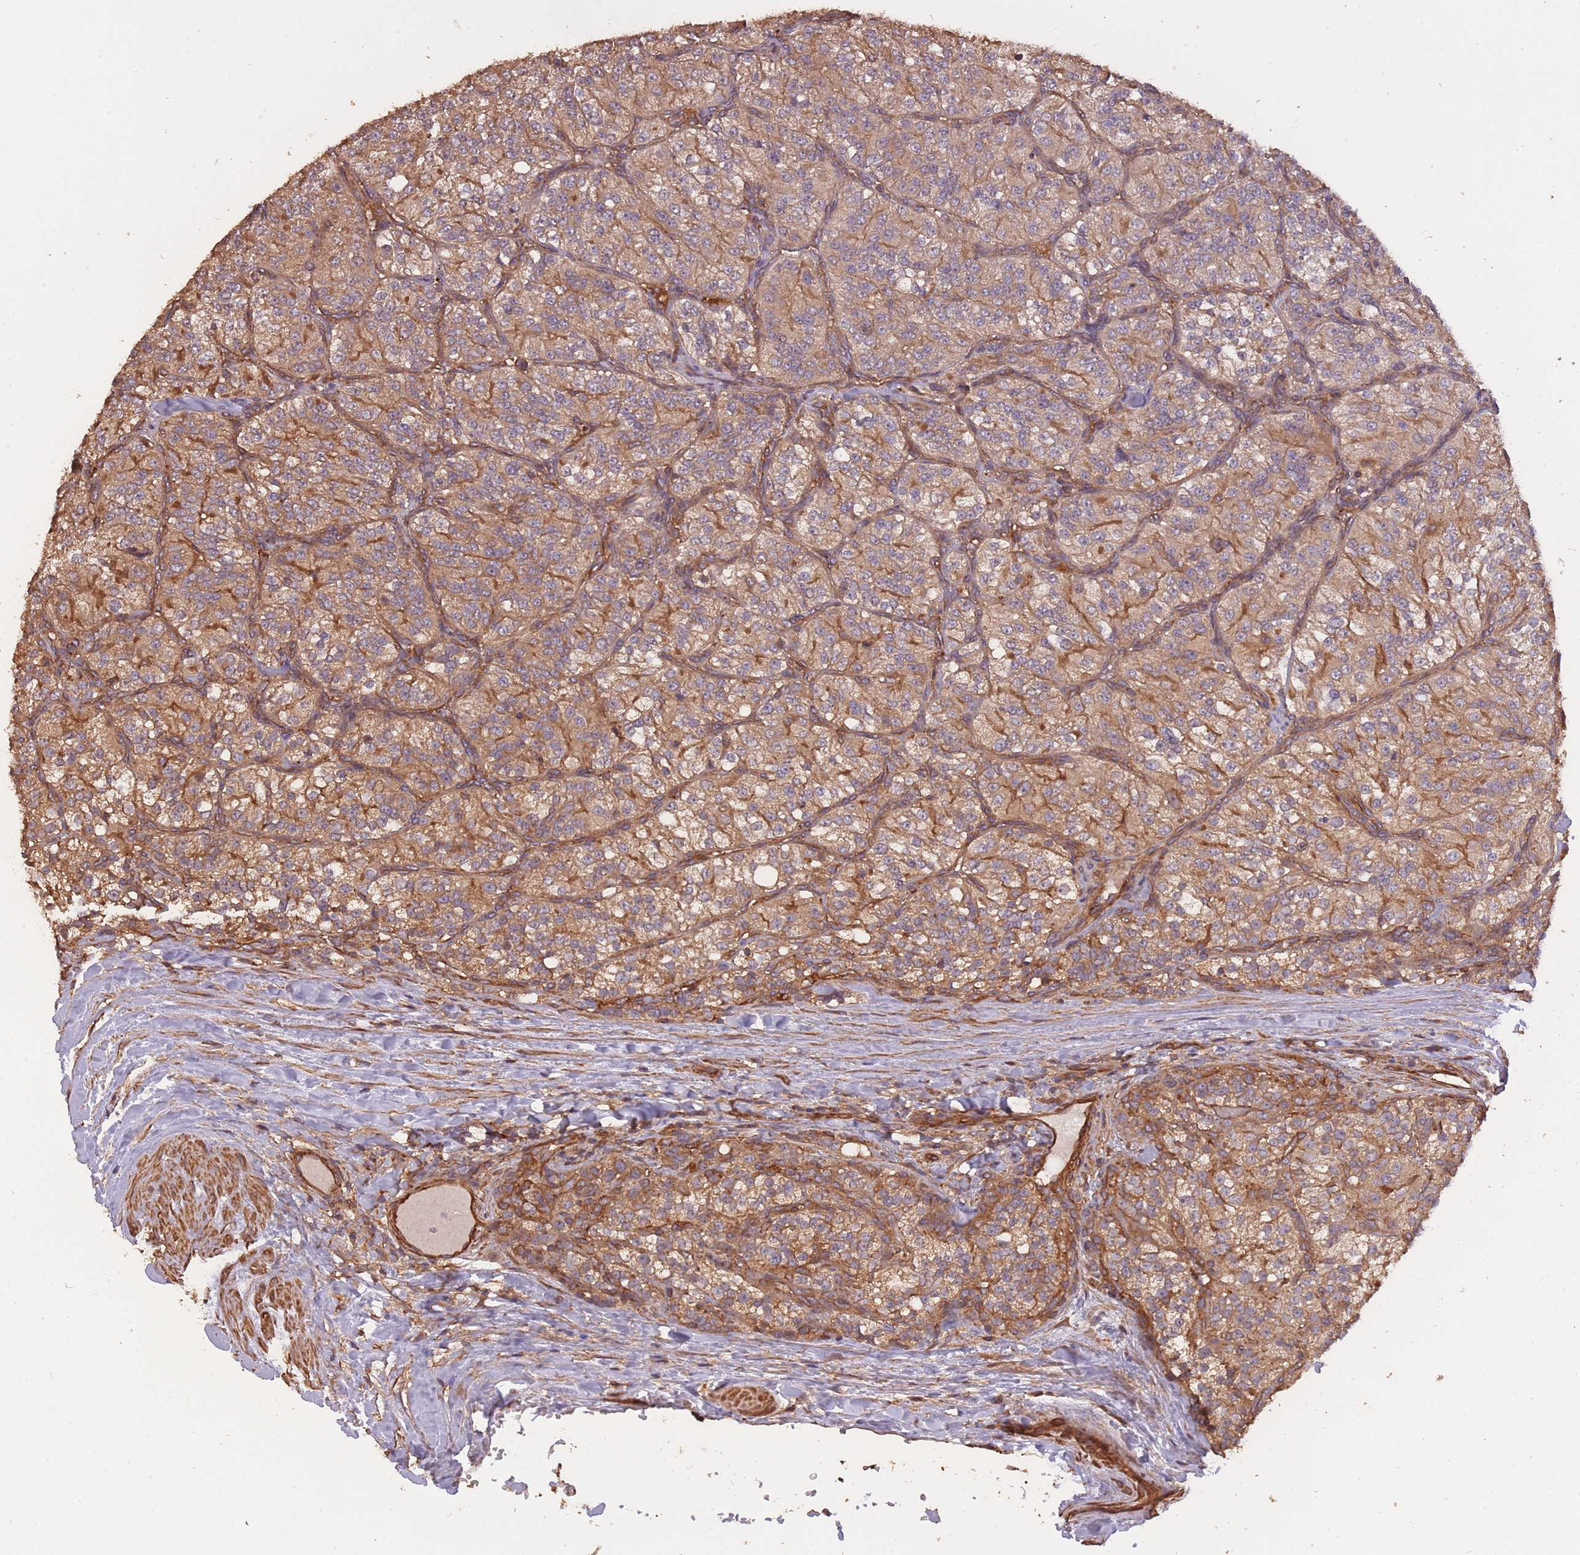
{"staining": {"intensity": "moderate", "quantity": ">75%", "location": "cytoplasmic/membranous"}, "tissue": "renal cancer", "cell_type": "Tumor cells", "image_type": "cancer", "snomed": [{"axis": "morphology", "description": "Adenocarcinoma, NOS"}, {"axis": "topography", "description": "Kidney"}], "caption": "A photomicrograph of human adenocarcinoma (renal) stained for a protein shows moderate cytoplasmic/membranous brown staining in tumor cells.", "gene": "ARMH3", "patient": {"sex": "female", "age": 63}}